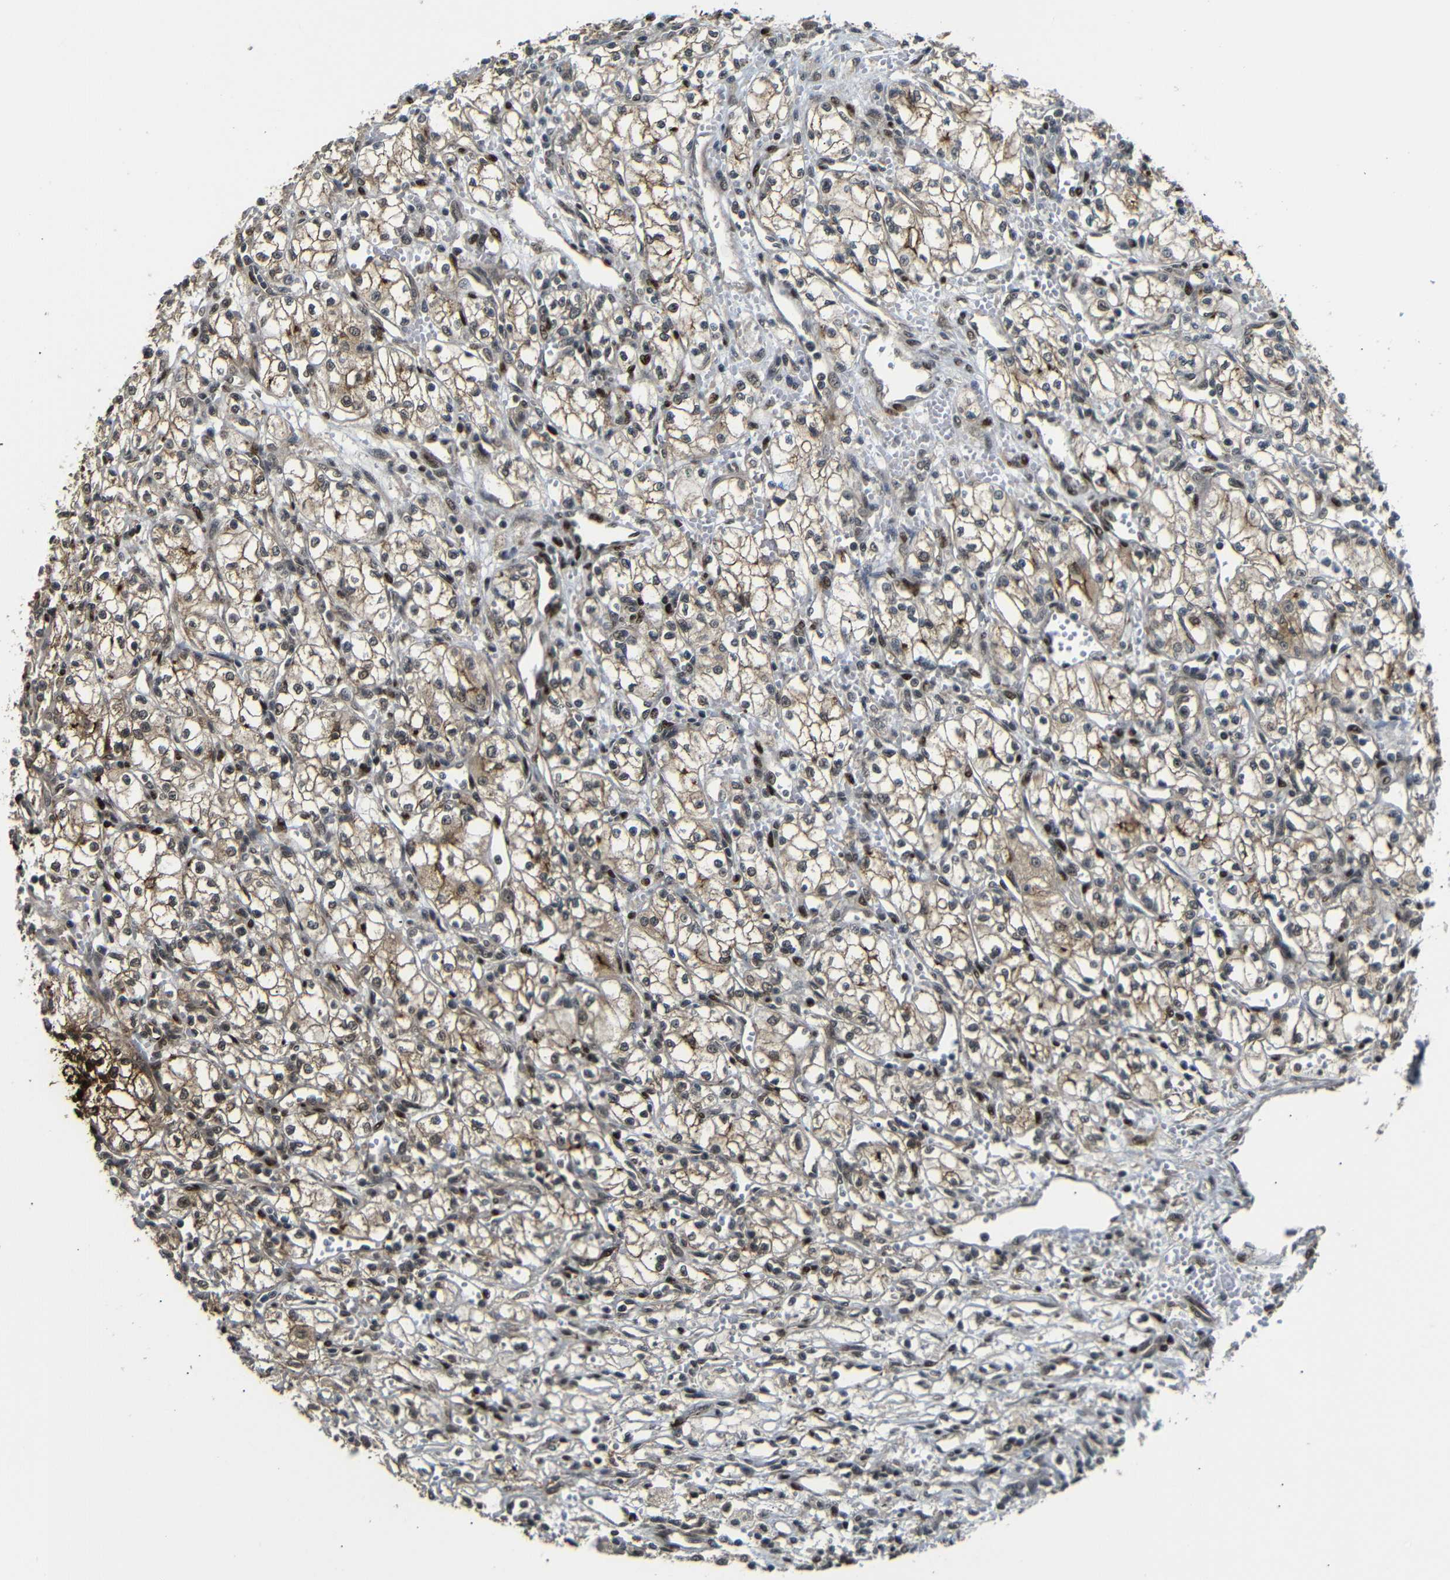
{"staining": {"intensity": "moderate", "quantity": ">75%", "location": "cytoplasmic/membranous,nuclear"}, "tissue": "renal cancer", "cell_type": "Tumor cells", "image_type": "cancer", "snomed": [{"axis": "morphology", "description": "Normal tissue, NOS"}, {"axis": "morphology", "description": "Adenocarcinoma, NOS"}, {"axis": "topography", "description": "Kidney"}], "caption": "High-power microscopy captured an IHC micrograph of adenocarcinoma (renal), revealing moderate cytoplasmic/membranous and nuclear expression in about >75% of tumor cells. (DAB IHC with brightfield microscopy, high magnification).", "gene": "TBX2", "patient": {"sex": "male", "age": 59}}